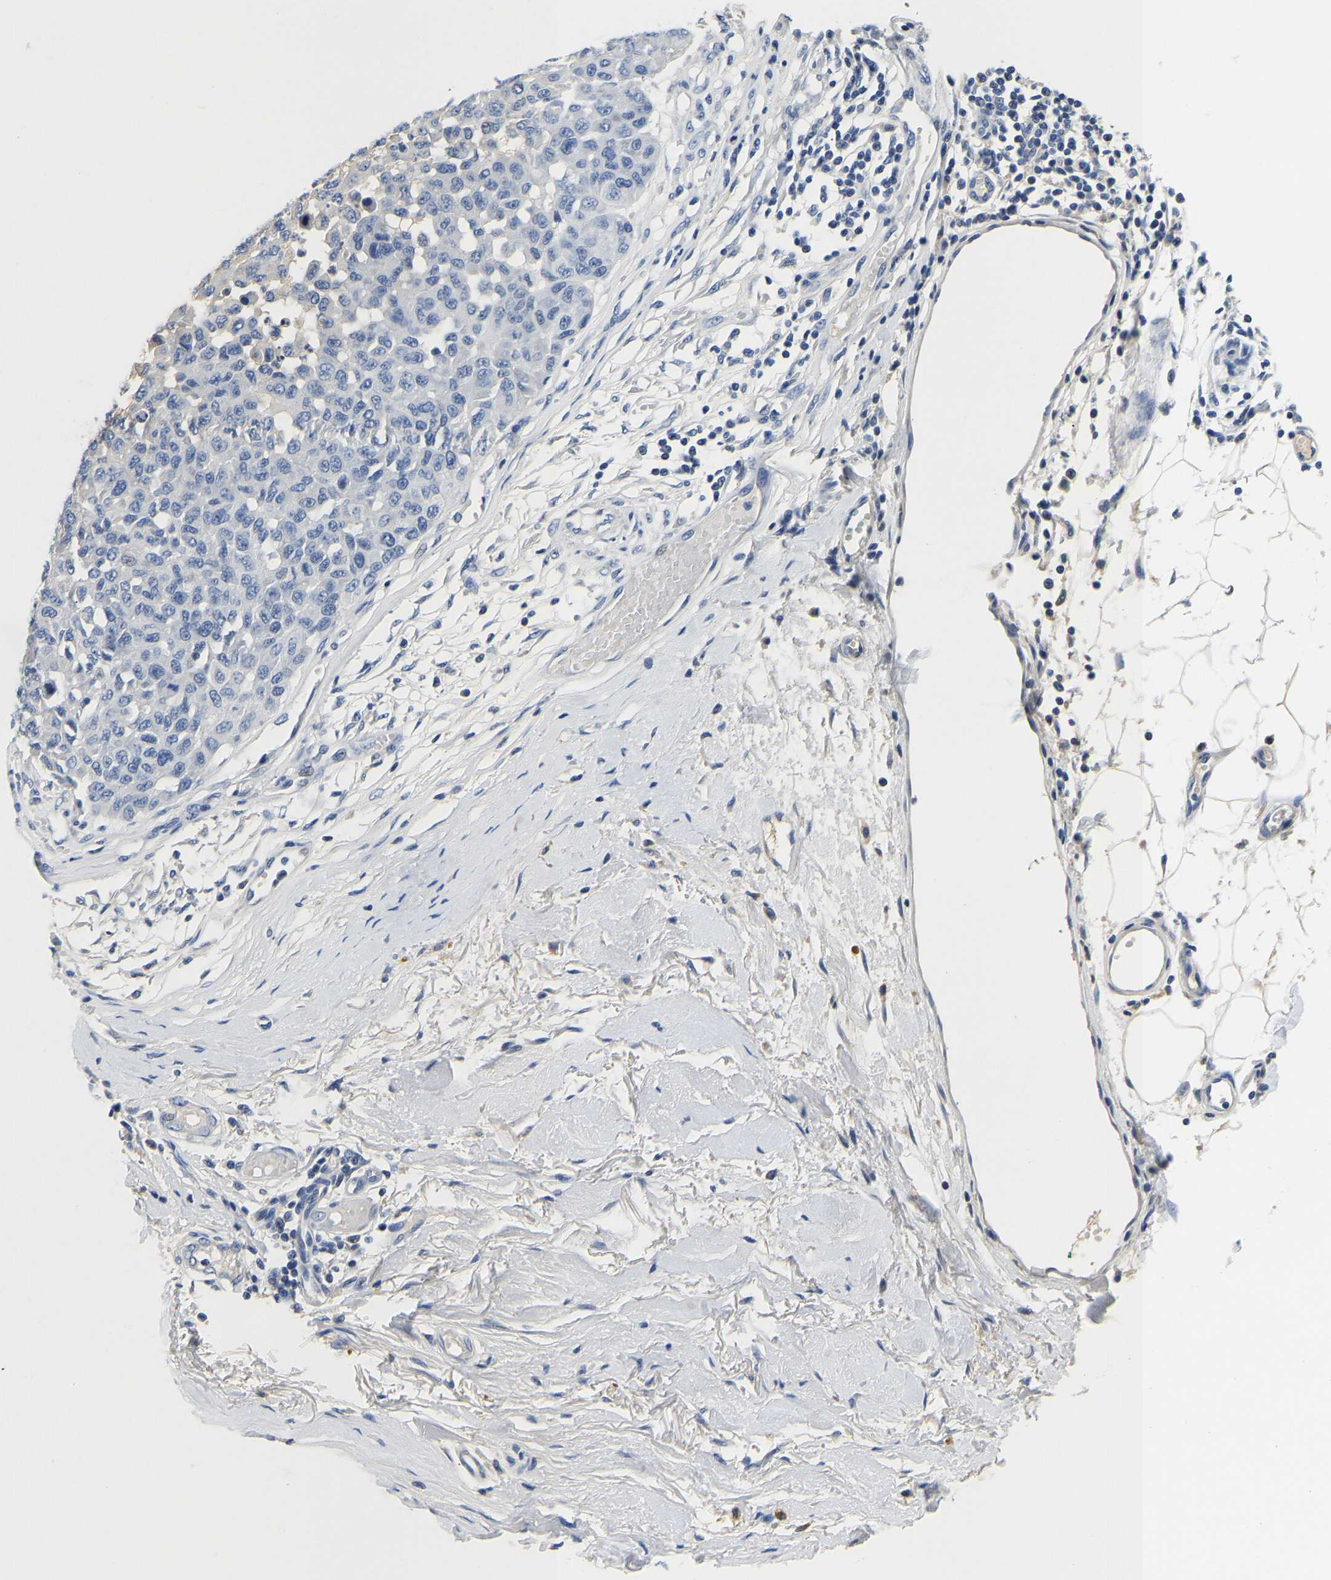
{"staining": {"intensity": "negative", "quantity": "none", "location": "none"}, "tissue": "melanoma", "cell_type": "Tumor cells", "image_type": "cancer", "snomed": [{"axis": "morphology", "description": "Normal tissue, NOS"}, {"axis": "morphology", "description": "Malignant melanoma, NOS"}, {"axis": "topography", "description": "Skin"}], "caption": "There is no significant expression in tumor cells of melanoma.", "gene": "PCK2", "patient": {"sex": "male", "age": 62}}